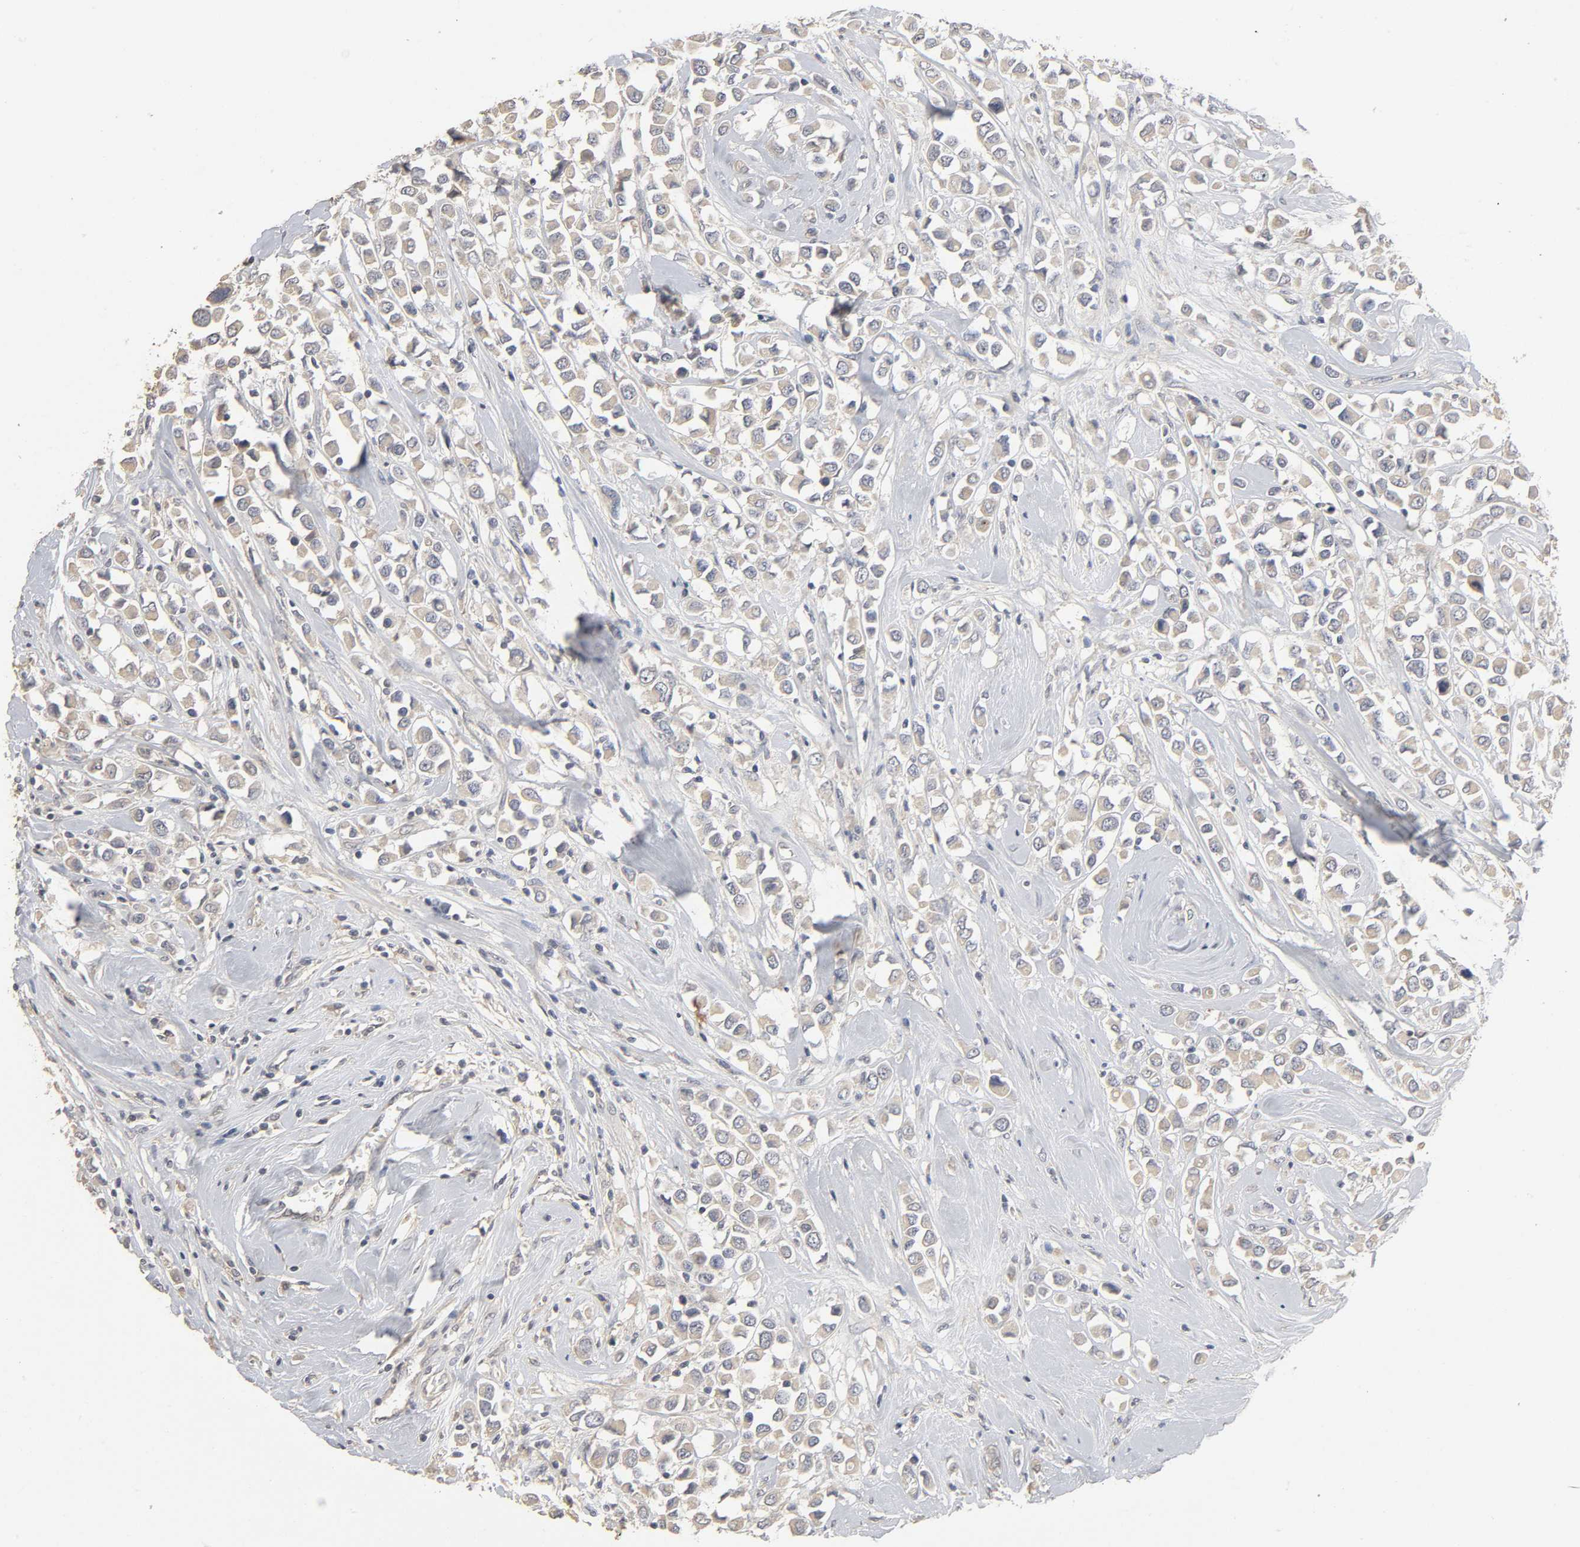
{"staining": {"intensity": "negative", "quantity": "none", "location": "none"}, "tissue": "breast cancer", "cell_type": "Tumor cells", "image_type": "cancer", "snomed": [{"axis": "morphology", "description": "Duct carcinoma"}, {"axis": "topography", "description": "Breast"}], "caption": "DAB immunohistochemical staining of human invasive ductal carcinoma (breast) reveals no significant staining in tumor cells.", "gene": "SLC10A2", "patient": {"sex": "female", "age": 61}}